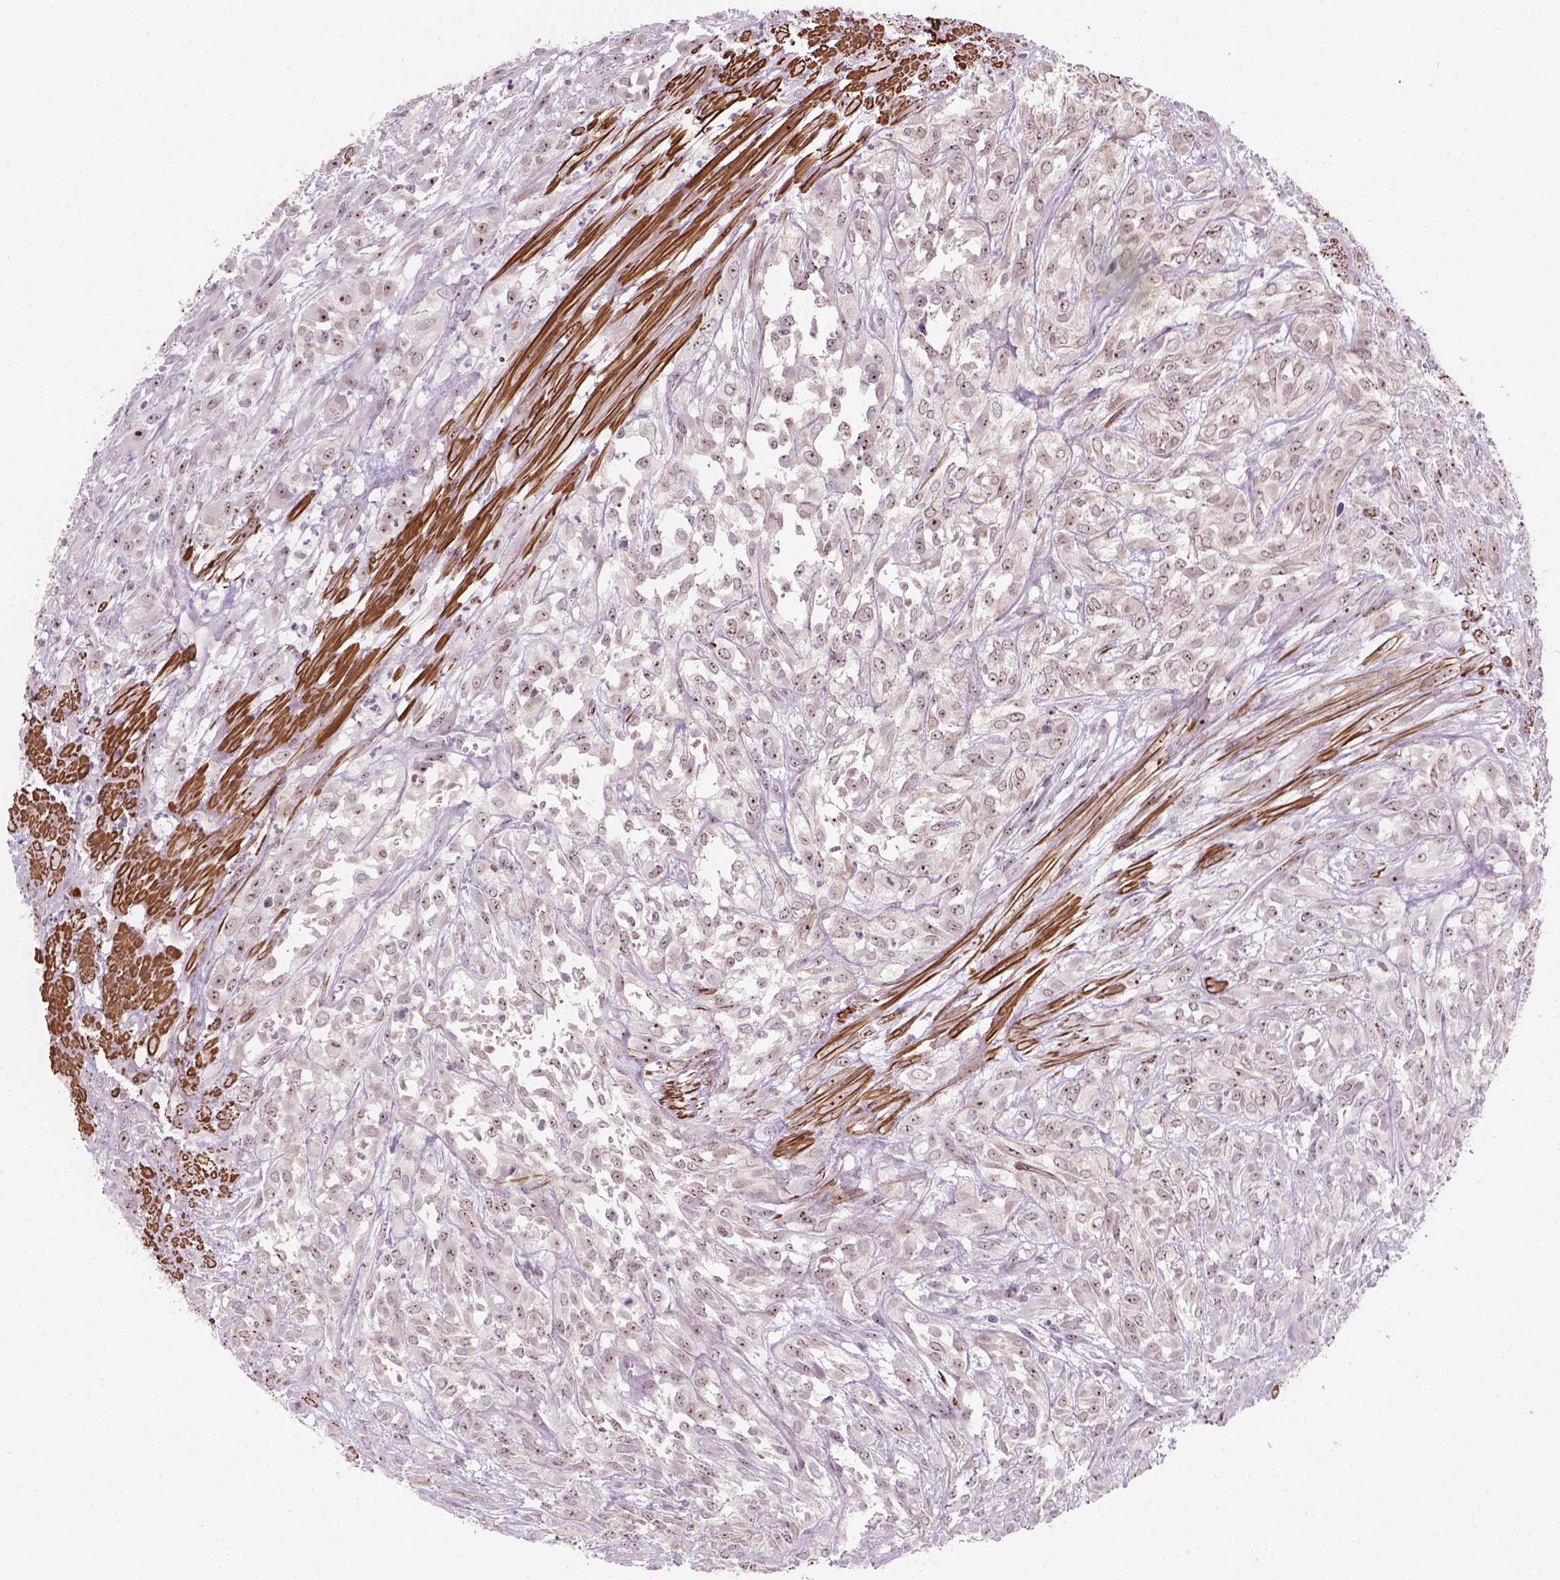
{"staining": {"intensity": "moderate", "quantity": ">75%", "location": "nuclear"}, "tissue": "urothelial cancer", "cell_type": "Tumor cells", "image_type": "cancer", "snomed": [{"axis": "morphology", "description": "Urothelial carcinoma, High grade"}, {"axis": "topography", "description": "Urinary bladder"}], "caption": "About >75% of tumor cells in high-grade urothelial carcinoma show moderate nuclear protein expression as visualized by brown immunohistochemical staining.", "gene": "RRS1", "patient": {"sex": "male", "age": 67}}